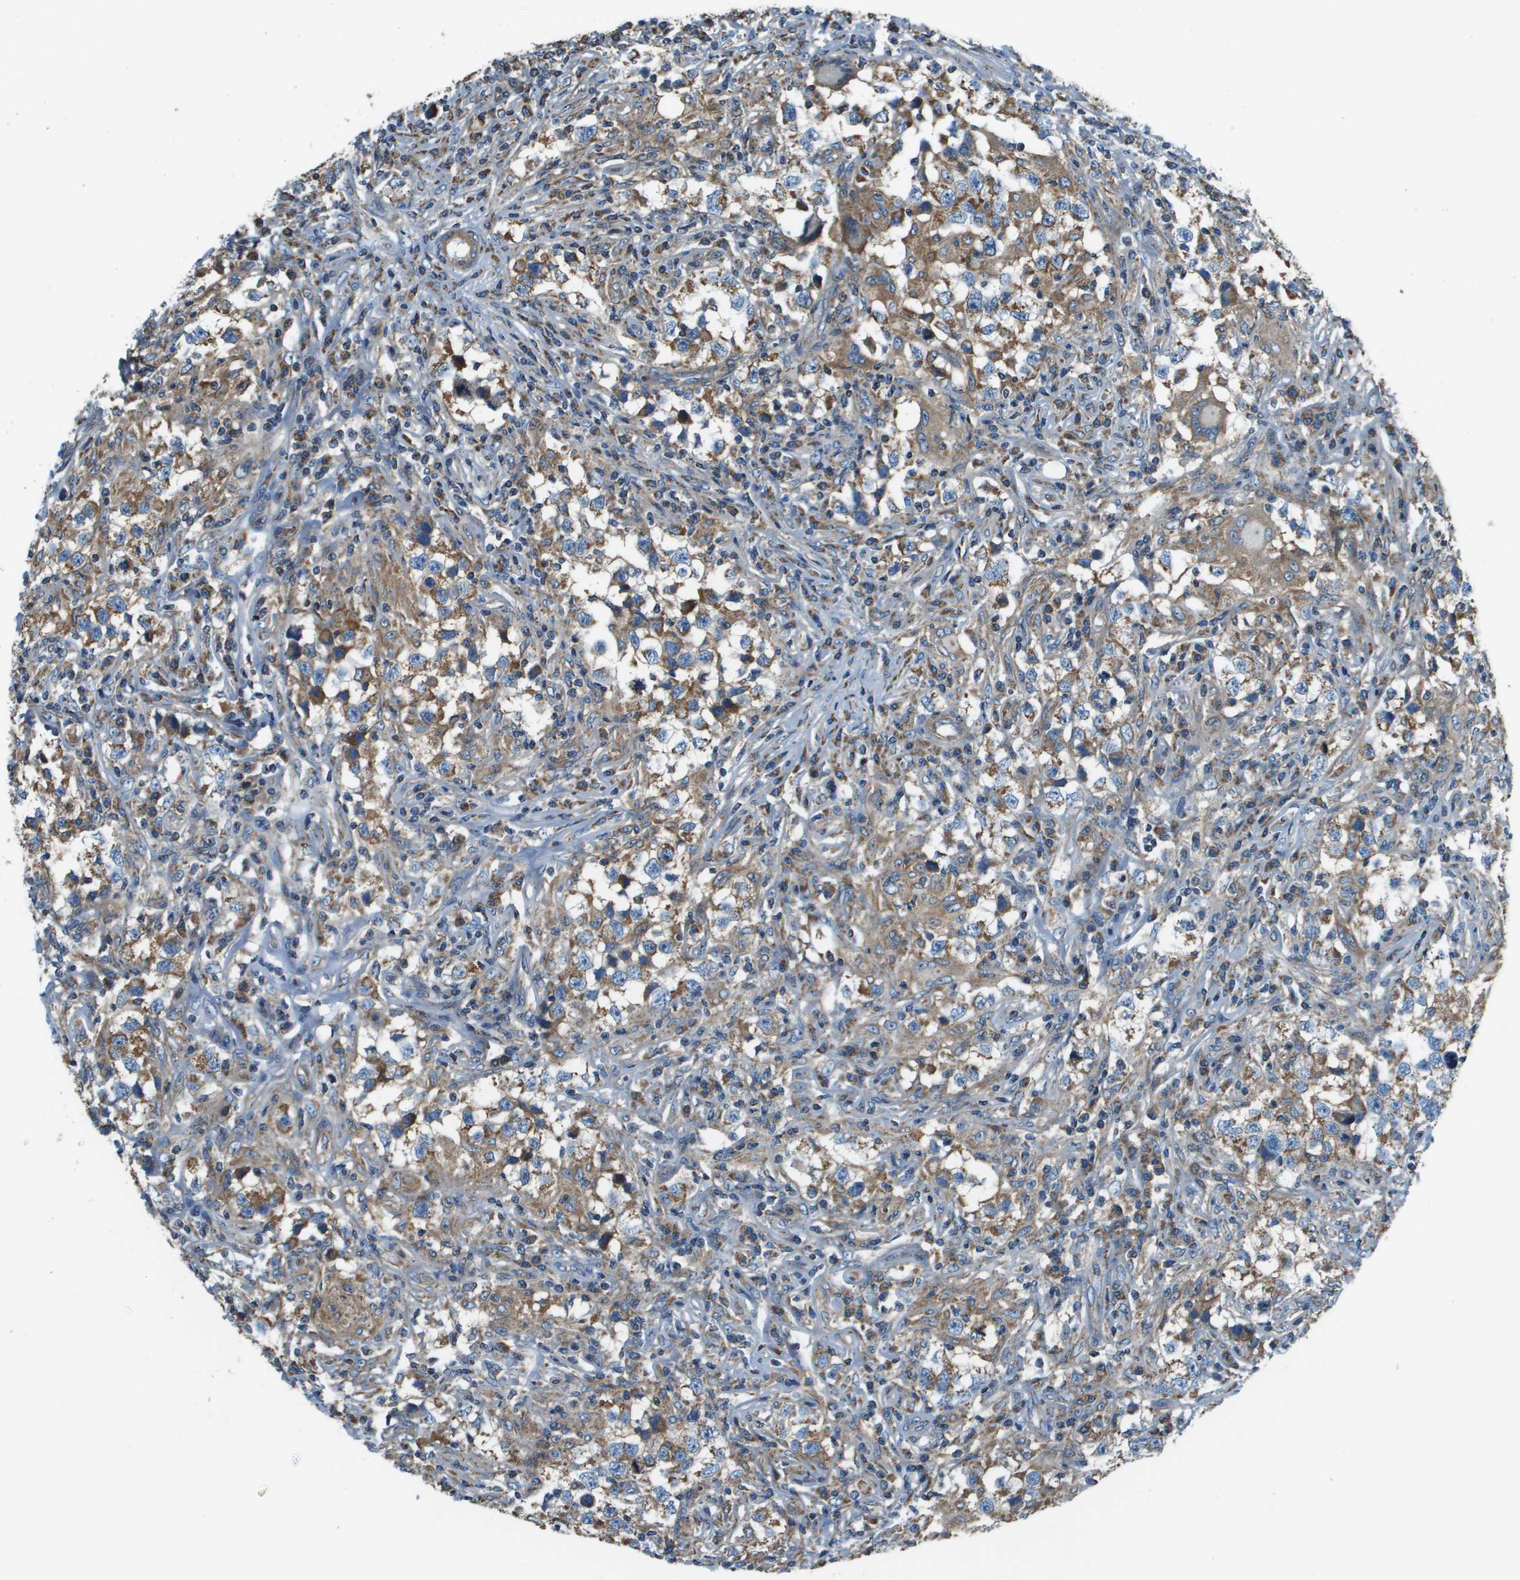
{"staining": {"intensity": "moderate", "quantity": "25%-75%", "location": "cytoplasmic/membranous"}, "tissue": "testis cancer", "cell_type": "Tumor cells", "image_type": "cancer", "snomed": [{"axis": "morphology", "description": "Carcinoma, Embryonal, NOS"}, {"axis": "topography", "description": "Testis"}], "caption": "The image displays a brown stain indicating the presence of a protein in the cytoplasmic/membranous of tumor cells in testis cancer (embryonal carcinoma). The protein is shown in brown color, while the nuclei are stained blue.", "gene": "TMEM51", "patient": {"sex": "male", "age": 21}}